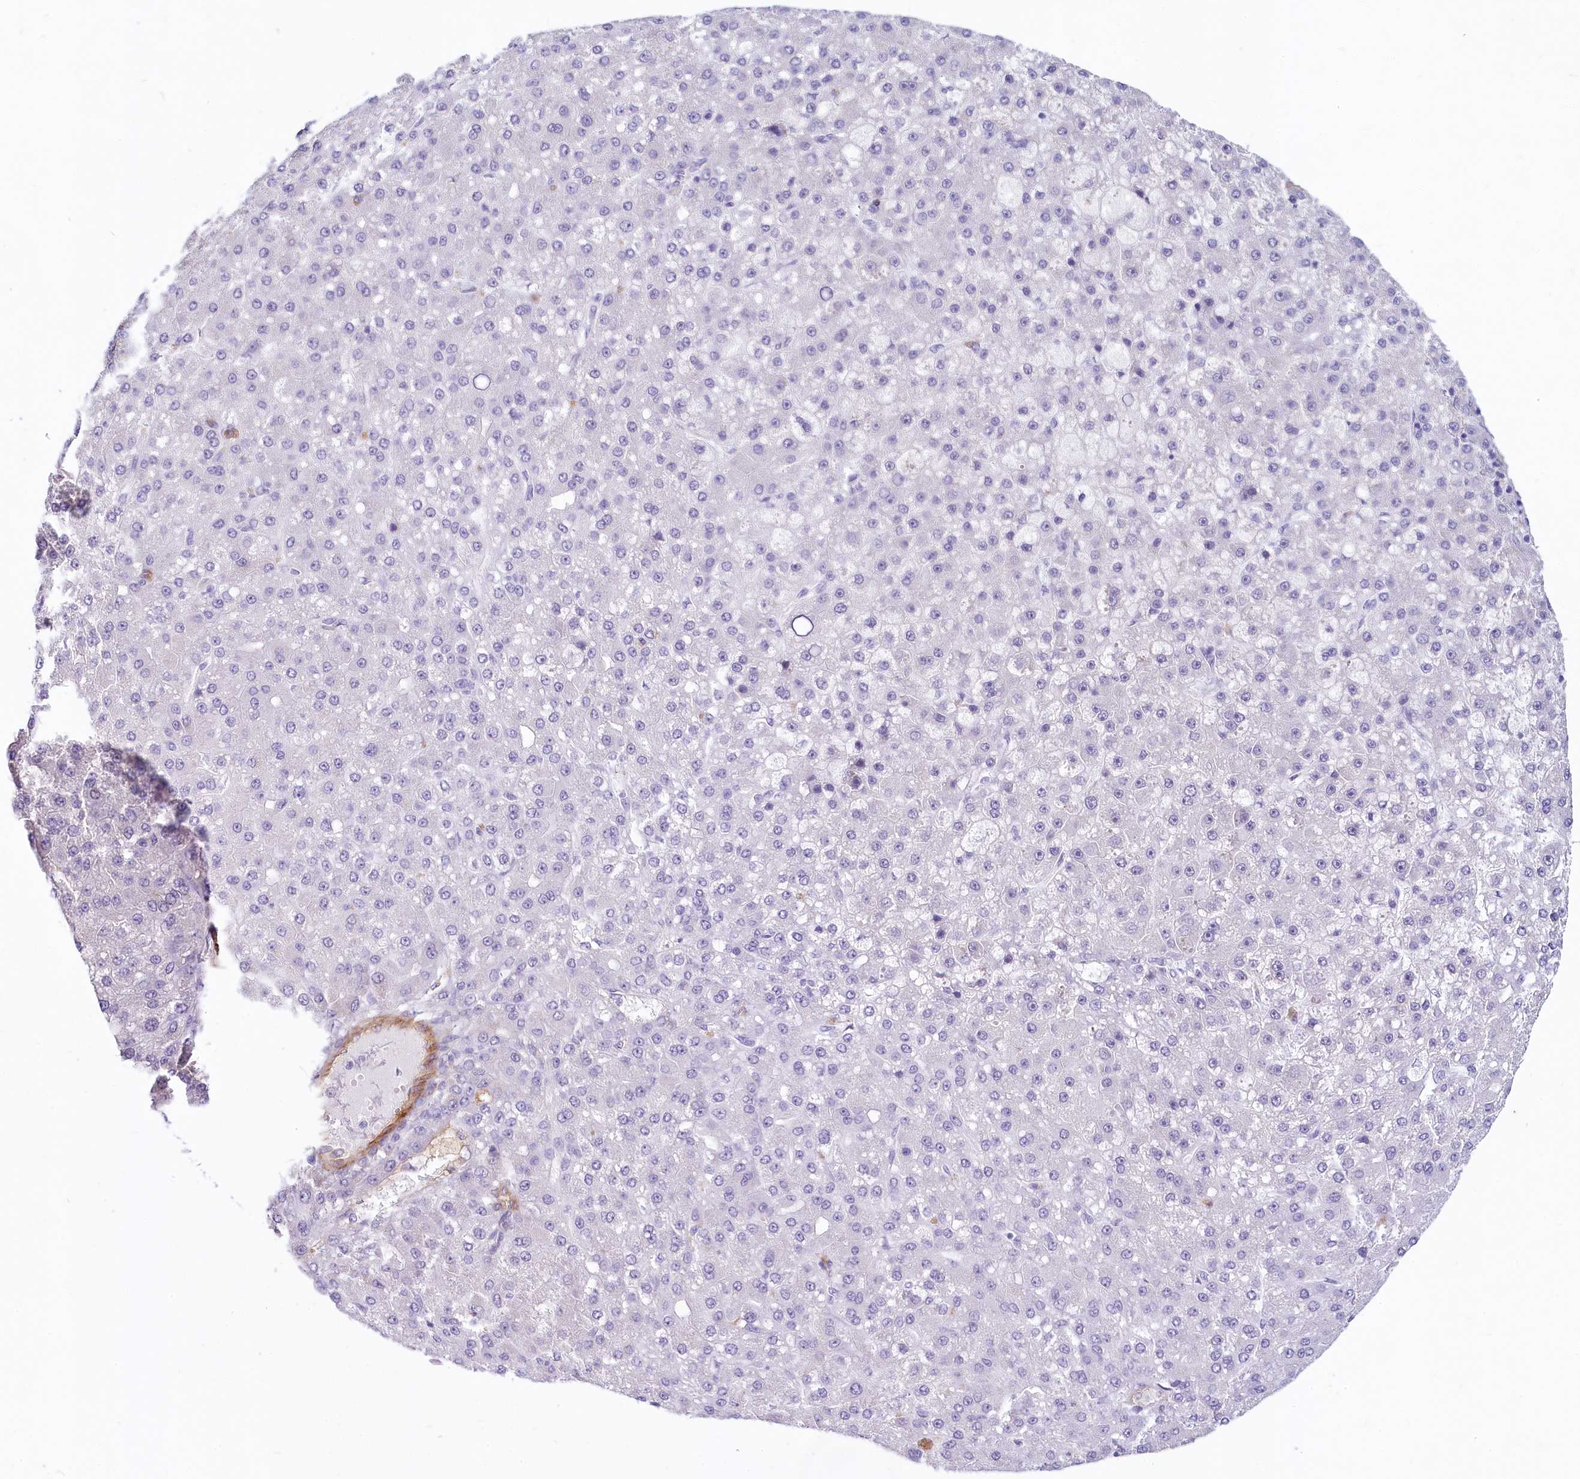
{"staining": {"intensity": "negative", "quantity": "none", "location": "none"}, "tissue": "liver cancer", "cell_type": "Tumor cells", "image_type": "cancer", "snomed": [{"axis": "morphology", "description": "Carcinoma, Hepatocellular, NOS"}, {"axis": "topography", "description": "Liver"}], "caption": "IHC histopathology image of human liver hepatocellular carcinoma stained for a protein (brown), which reveals no expression in tumor cells.", "gene": "PROCR", "patient": {"sex": "male", "age": 67}}